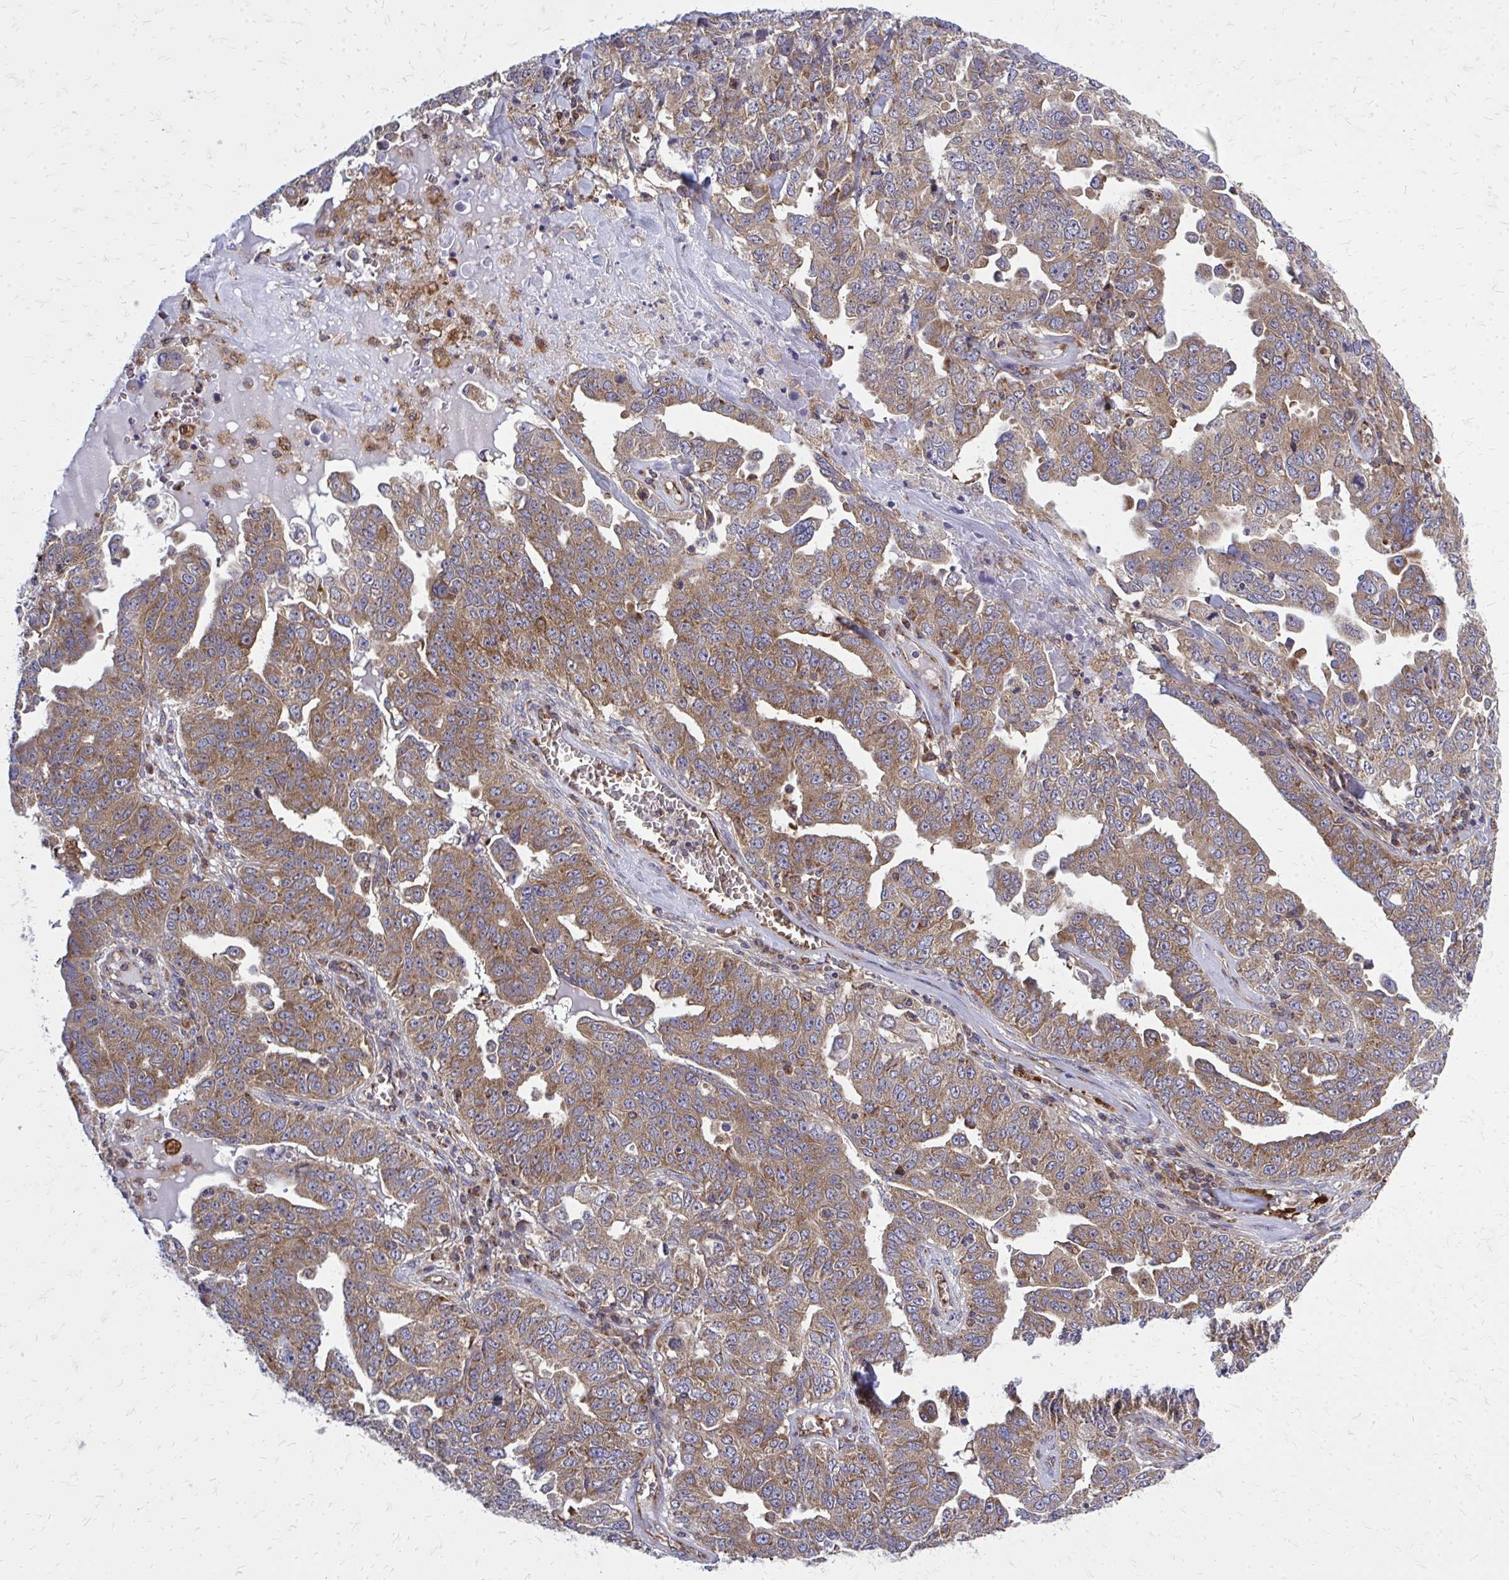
{"staining": {"intensity": "moderate", "quantity": ">75%", "location": "cytoplasmic/membranous"}, "tissue": "ovarian cancer", "cell_type": "Tumor cells", "image_type": "cancer", "snomed": [{"axis": "morphology", "description": "Carcinoma, endometroid"}, {"axis": "topography", "description": "Ovary"}], "caption": "High-power microscopy captured an immunohistochemistry (IHC) image of ovarian cancer, revealing moderate cytoplasmic/membranous positivity in about >75% of tumor cells.", "gene": "PDK4", "patient": {"sex": "female", "age": 62}}